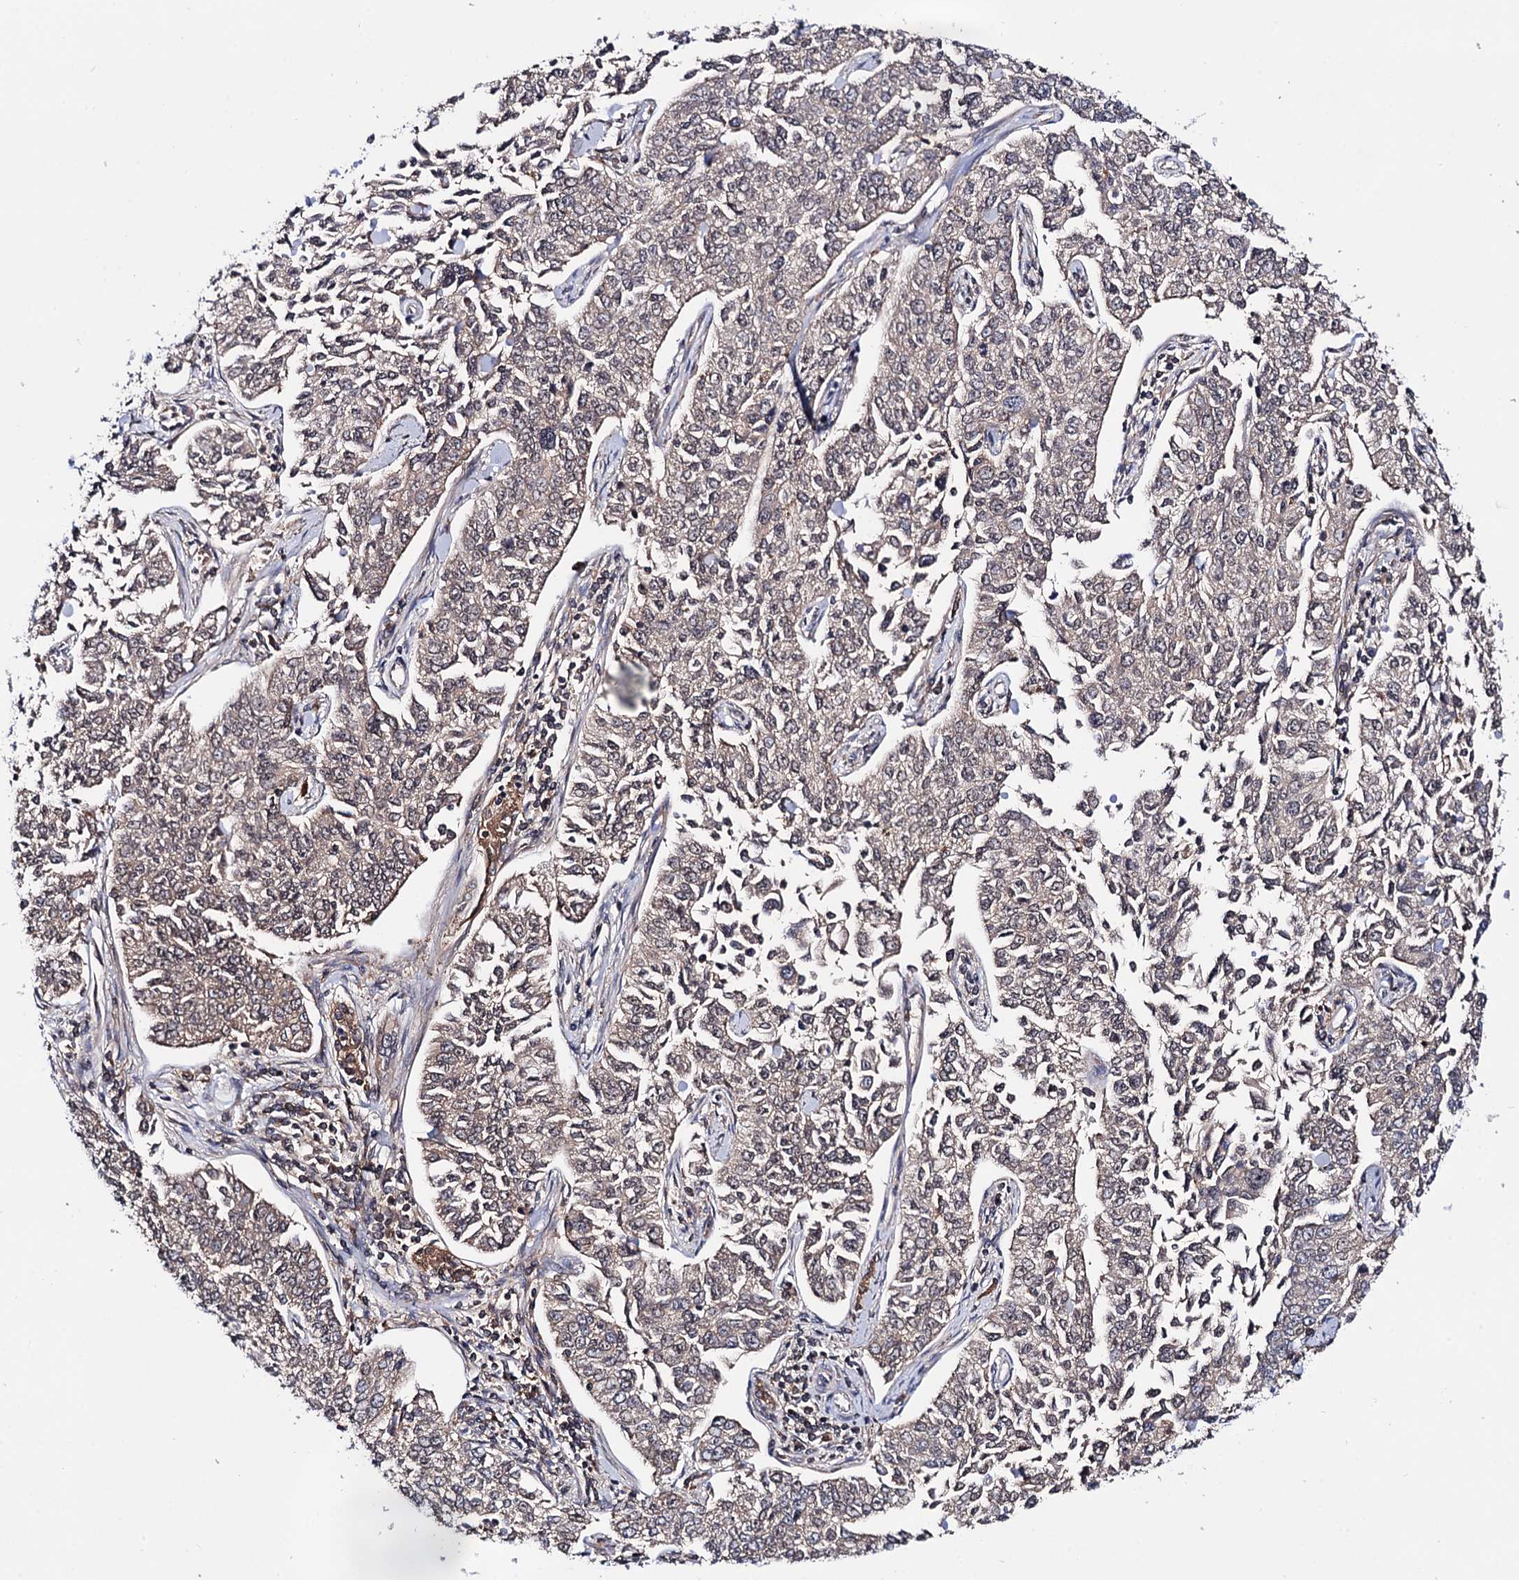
{"staining": {"intensity": "weak", "quantity": "25%-75%", "location": "cytoplasmic/membranous"}, "tissue": "cervical cancer", "cell_type": "Tumor cells", "image_type": "cancer", "snomed": [{"axis": "morphology", "description": "Squamous cell carcinoma, NOS"}, {"axis": "topography", "description": "Cervix"}], "caption": "Immunohistochemical staining of cervical cancer (squamous cell carcinoma) exhibits low levels of weak cytoplasmic/membranous protein expression in about 25%-75% of tumor cells.", "gene": "MICAL2", "patient": {"sex": "female", "age": 35}}